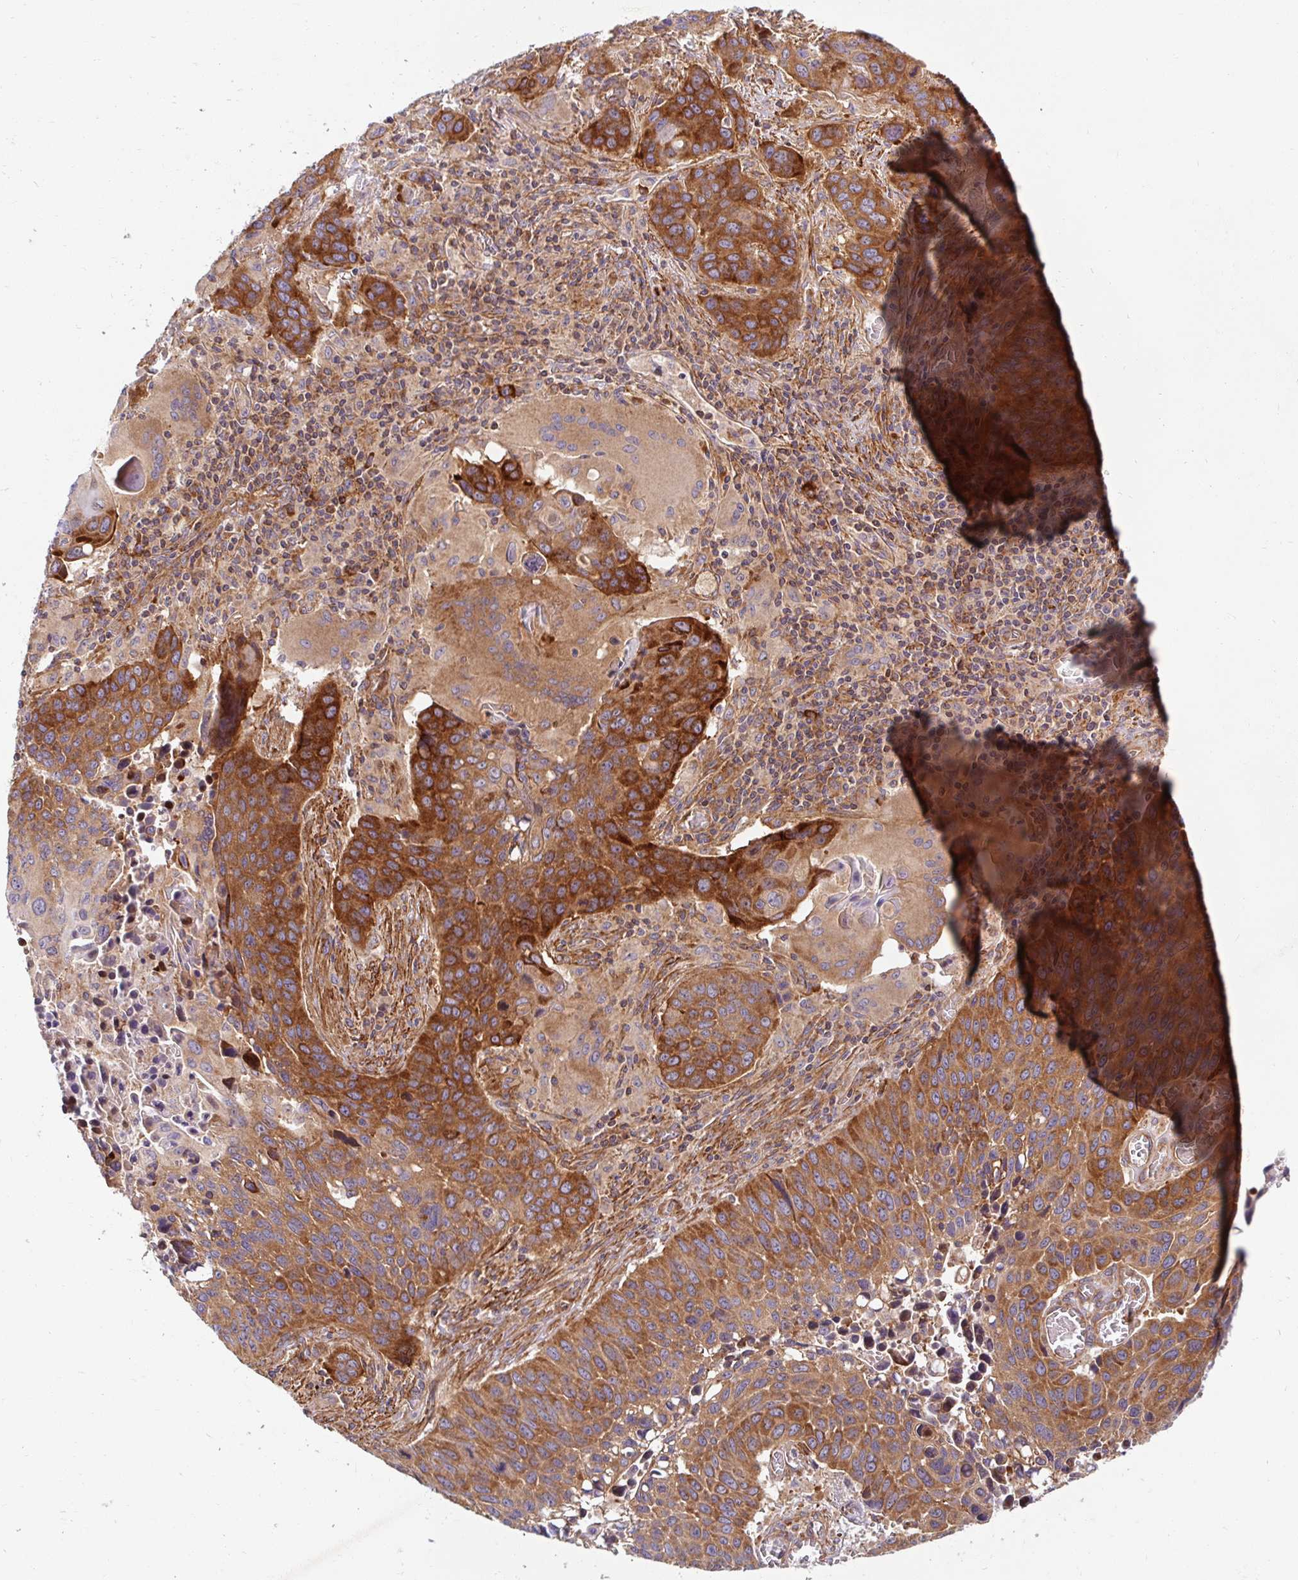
{"staining": {"intensity": "strong", "quantity": ">75%", "location": "cytoplasmic/membranous"}, "tissue": "lung cancer", "cell_type": "Tumor cells", "image_type": "cancer", "snomed": [{"axis": "morphology", "description": "Squamous cell carcinoma, NOS"}, {"axis": "topography", "description": "Lung"}], "caption": "IHC of human lung cancer displays high levels of strong cytoplasmic/membranous staining in about >75% of tumor cells.", "gene": "BTF3", "patient": {"sex": "male", "age": 68}}